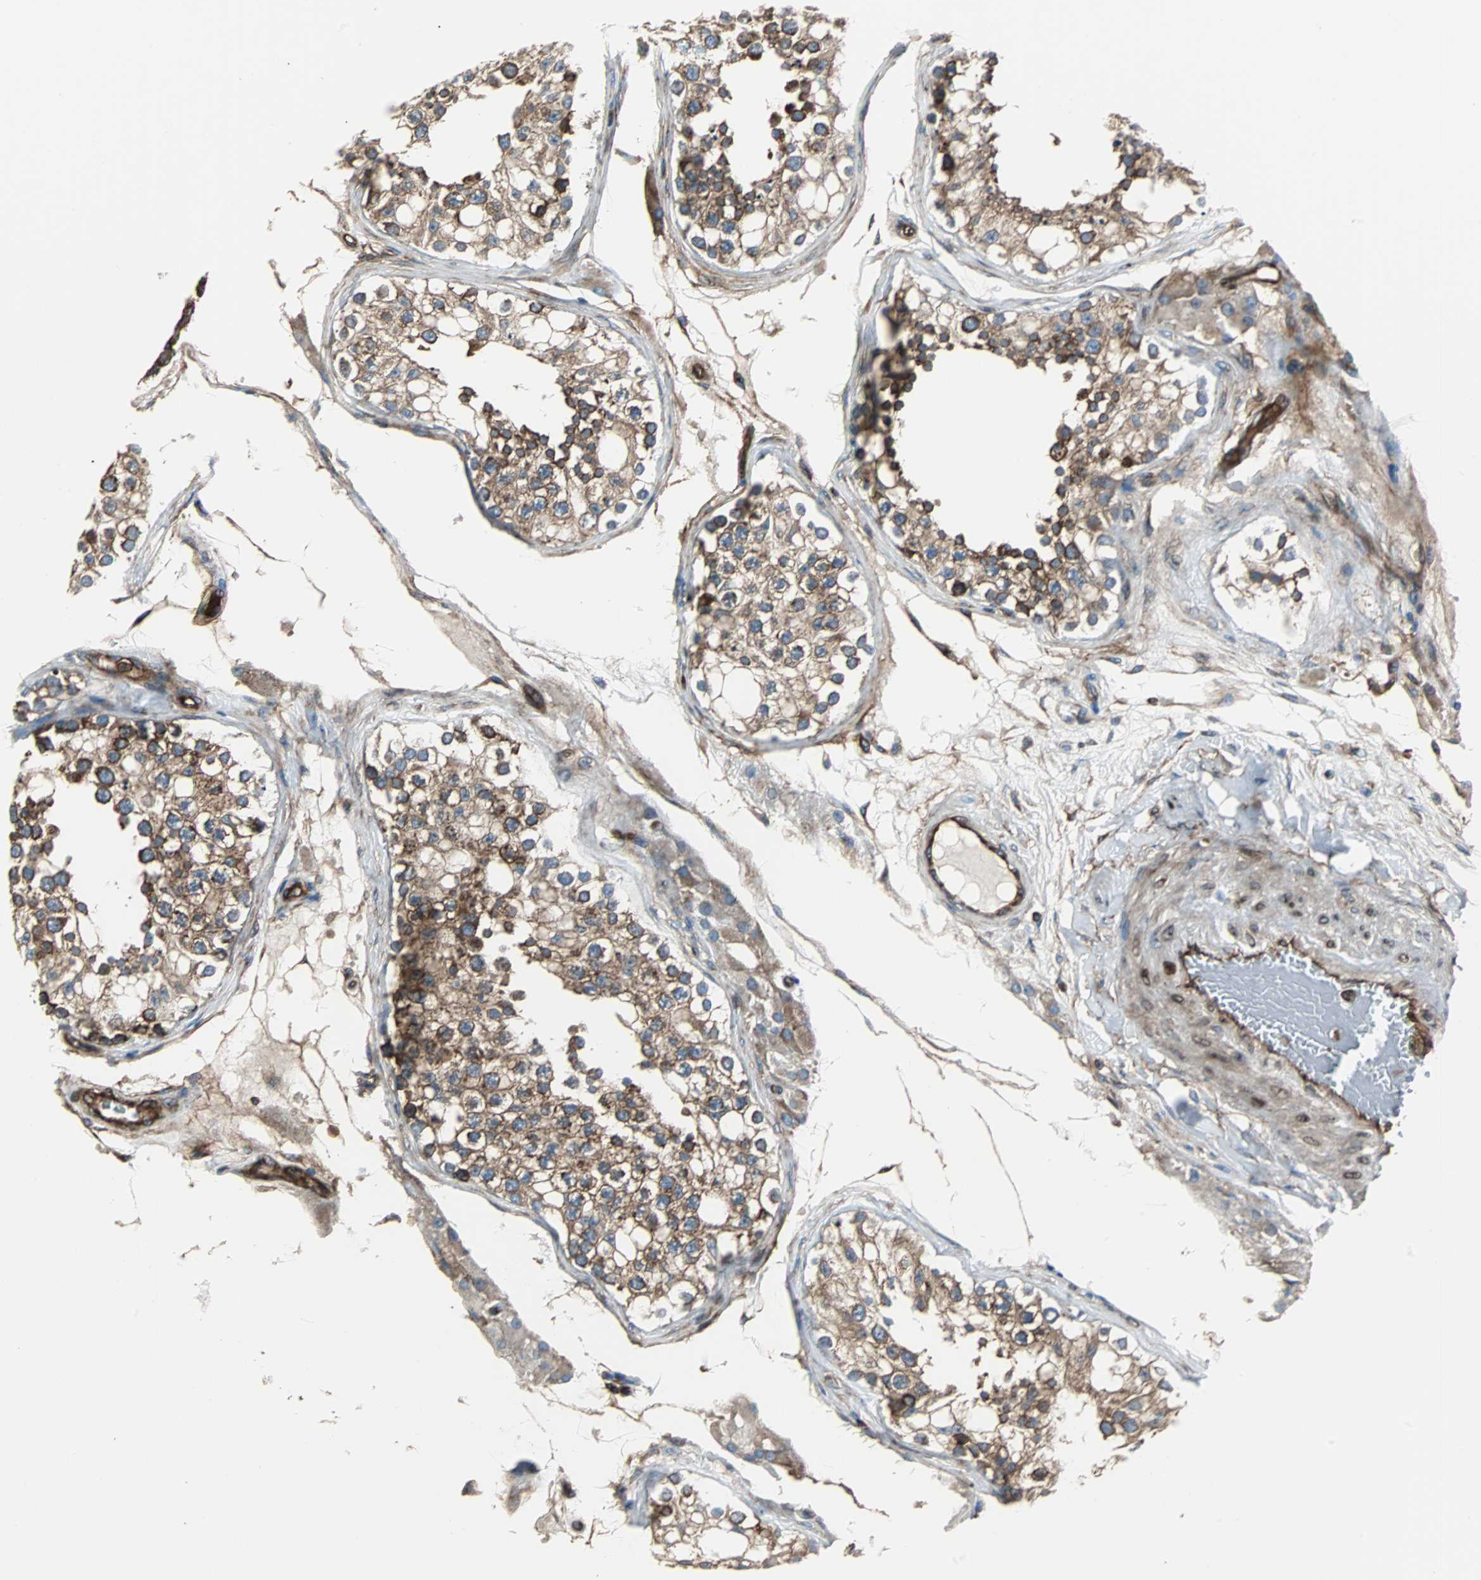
{"staining": {"intensity": "strong", "quantity": ">75%", "location": "cytoplasmic/membranous"}, "tissue": "testis", "cell_type": "Cells in seminiferous ducts", "image_type": "normal", "snomed": [{"axis": "morphology", "description": "Normal tissue, NOS"}, {"axis": "topography", "description": "Testis"}], "caption": "This image reveals benign testis stained with immunohistochemistry to label a protein in brown. The cytoplasmic/membranous of cells in seminiferous ducts show strong positivity for the protein. Nuclei are counter-stained blue.", "gene": "RELA", "patient": {"sex": "male", "age": 68}}